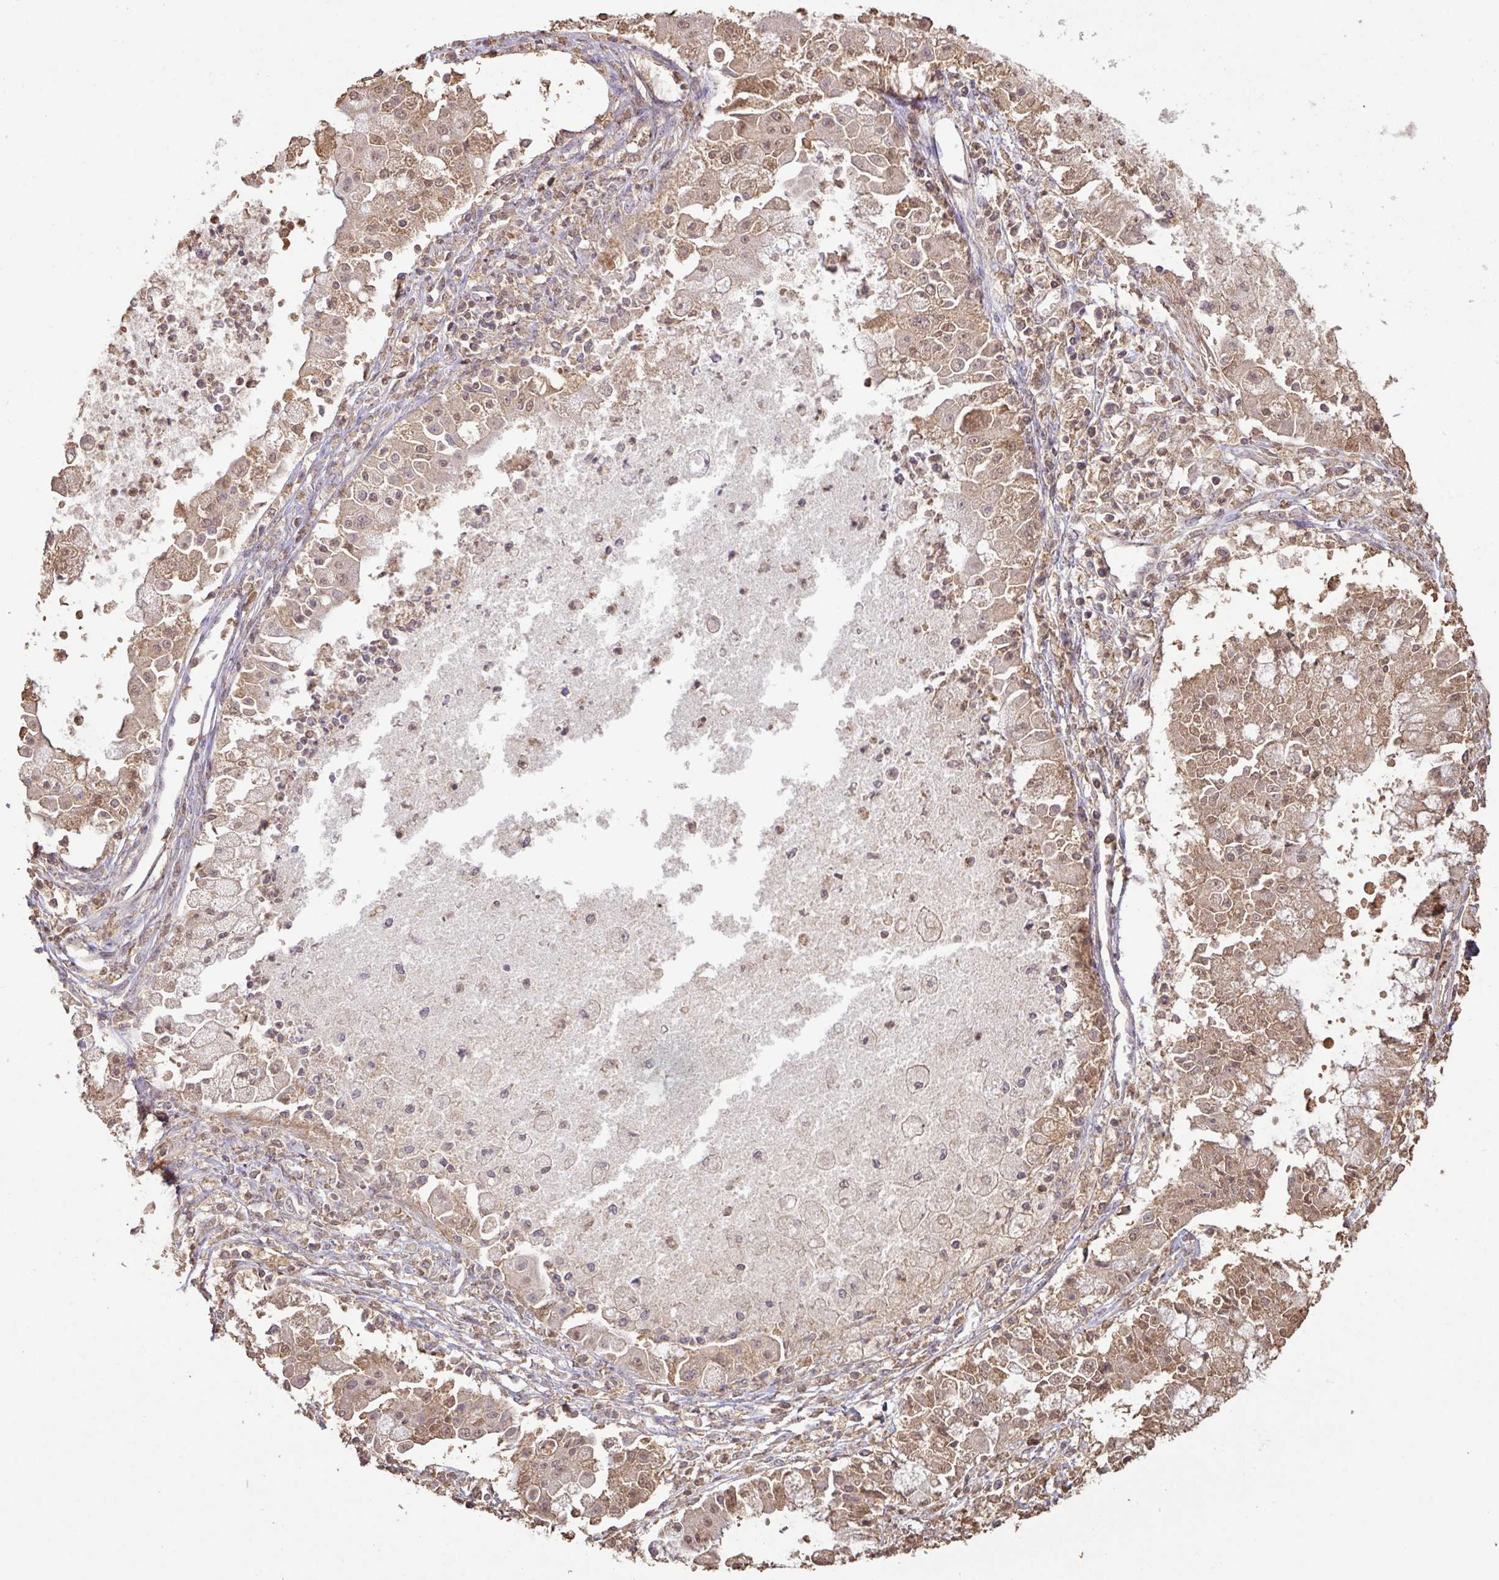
{"staining": {"intensity": "weak", "quantity": ">75%", "location": "cytoplasmic/membranous,nuclear"}, "tissue": "ovarian cancer", "cell_type": "Tumor cells", "image_type": "cancer", "snomed": [{"axis": "morphology", "description": "Cystadenocarcinoma, mucinous, NOS"}, {"axis": "topography", "description": "Ovary"}], "caption": "Immunohistochemistry (IHC) of ovarian mucinous cystadenocarcinoma reveals low levels of weak cytoplasmic/membranous and nuclear staining in about >75% of tumor cells.", "gene": "ATAT1", "patient": {"sex": "female", "age": 70}}